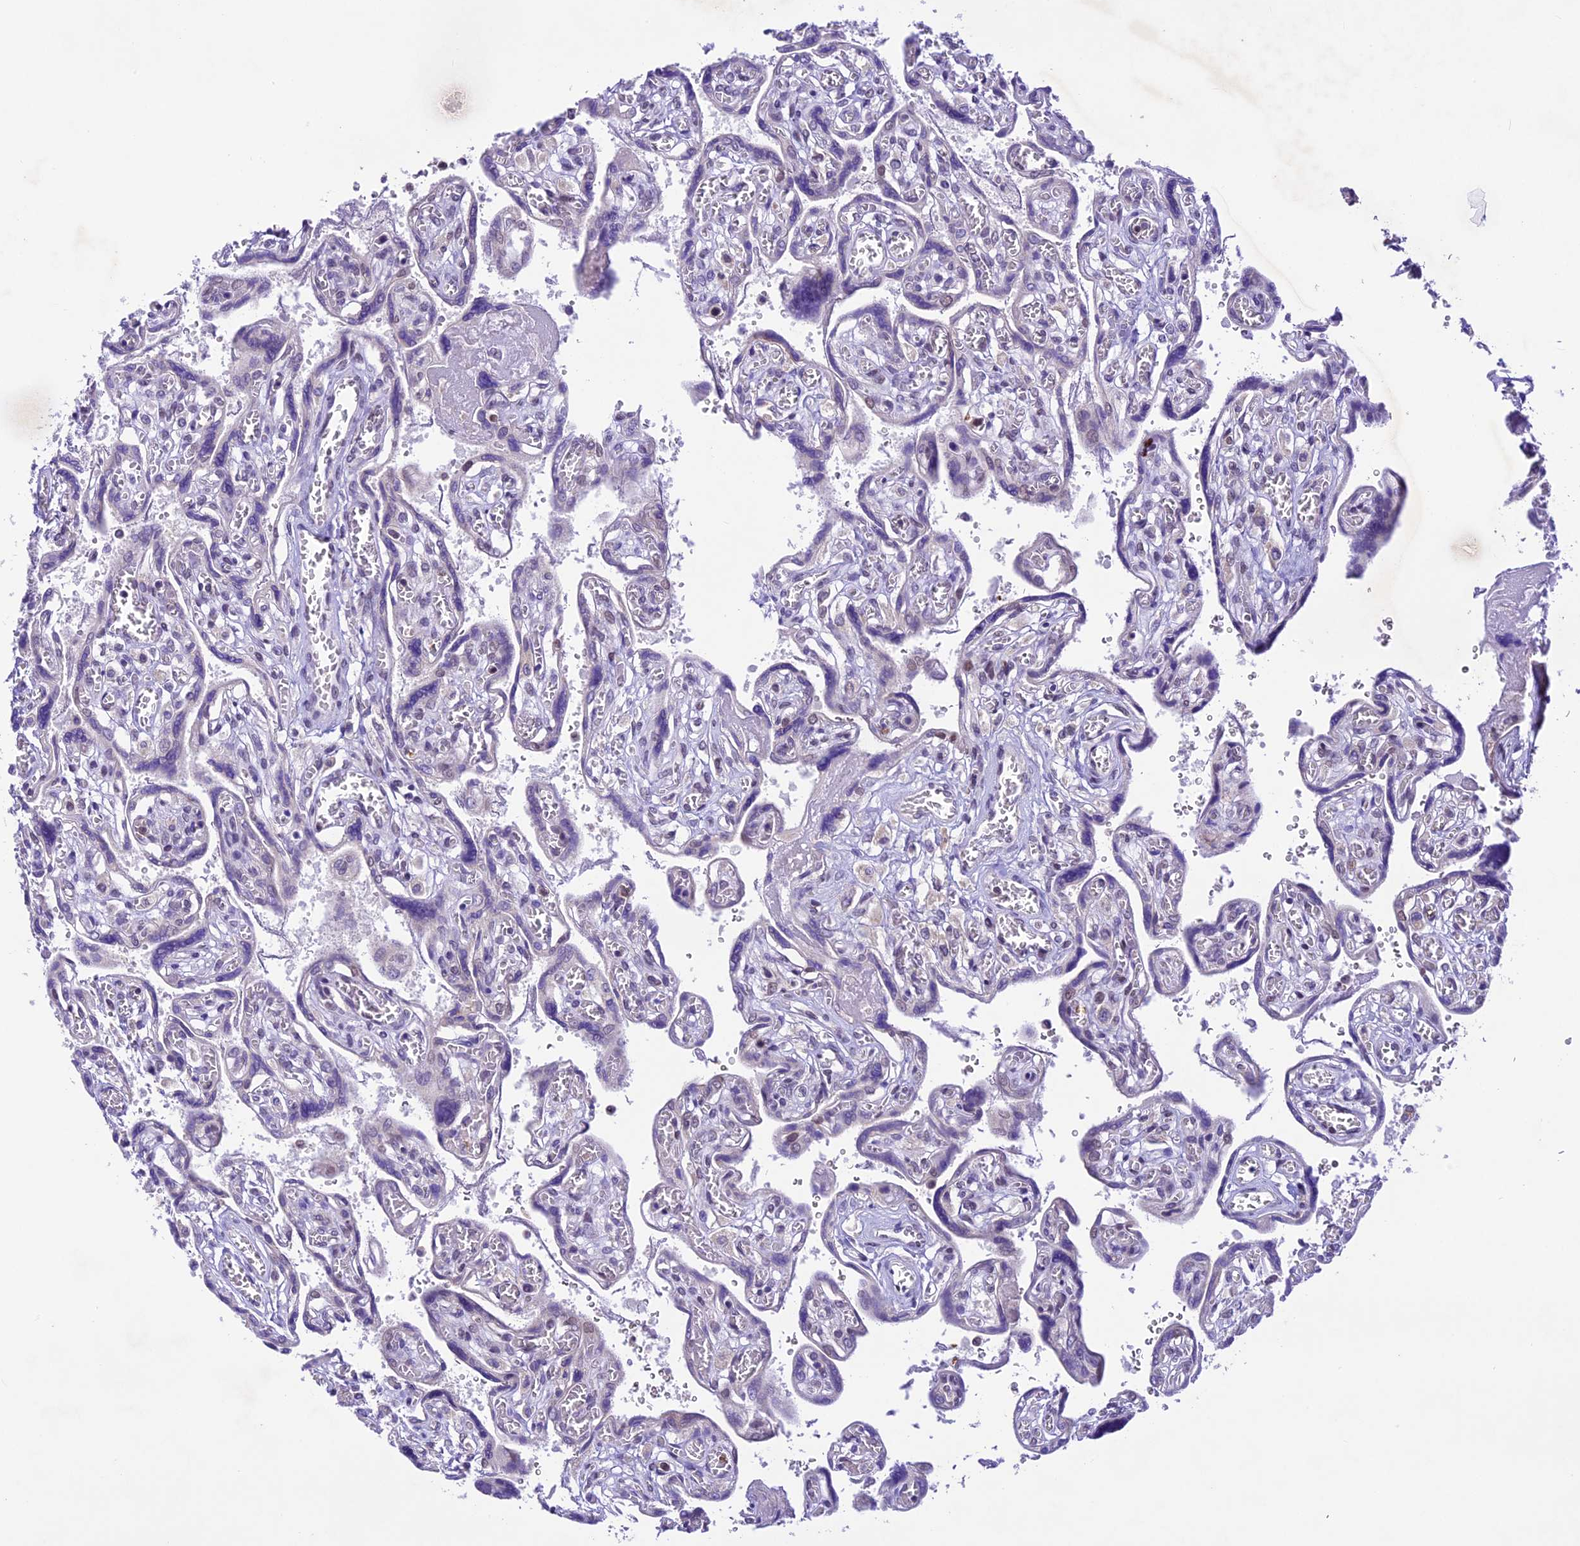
{"staining": {"intensity": "moderate", "quantity": "25%-75%", "location": "nuclear"}, "tissue": "placenta", "cell_type": "Trophoblastic cells", "image_type": "normal", "snomed": [{"axis": "morphology", "description": "Normal tissue, NOS"}, {"axis": "topography", "description": "Placenta"}], "caption": "DAB immunohistochemical staining of benign placenta demonstrates moderate nuclear protein staining in approximately 25%-75% of trophoblastic cells. (IHC, brightfield microscopy, high magnification).", "gene": "SHKBP1", "patient": {"sex": "female", "age": 39}}